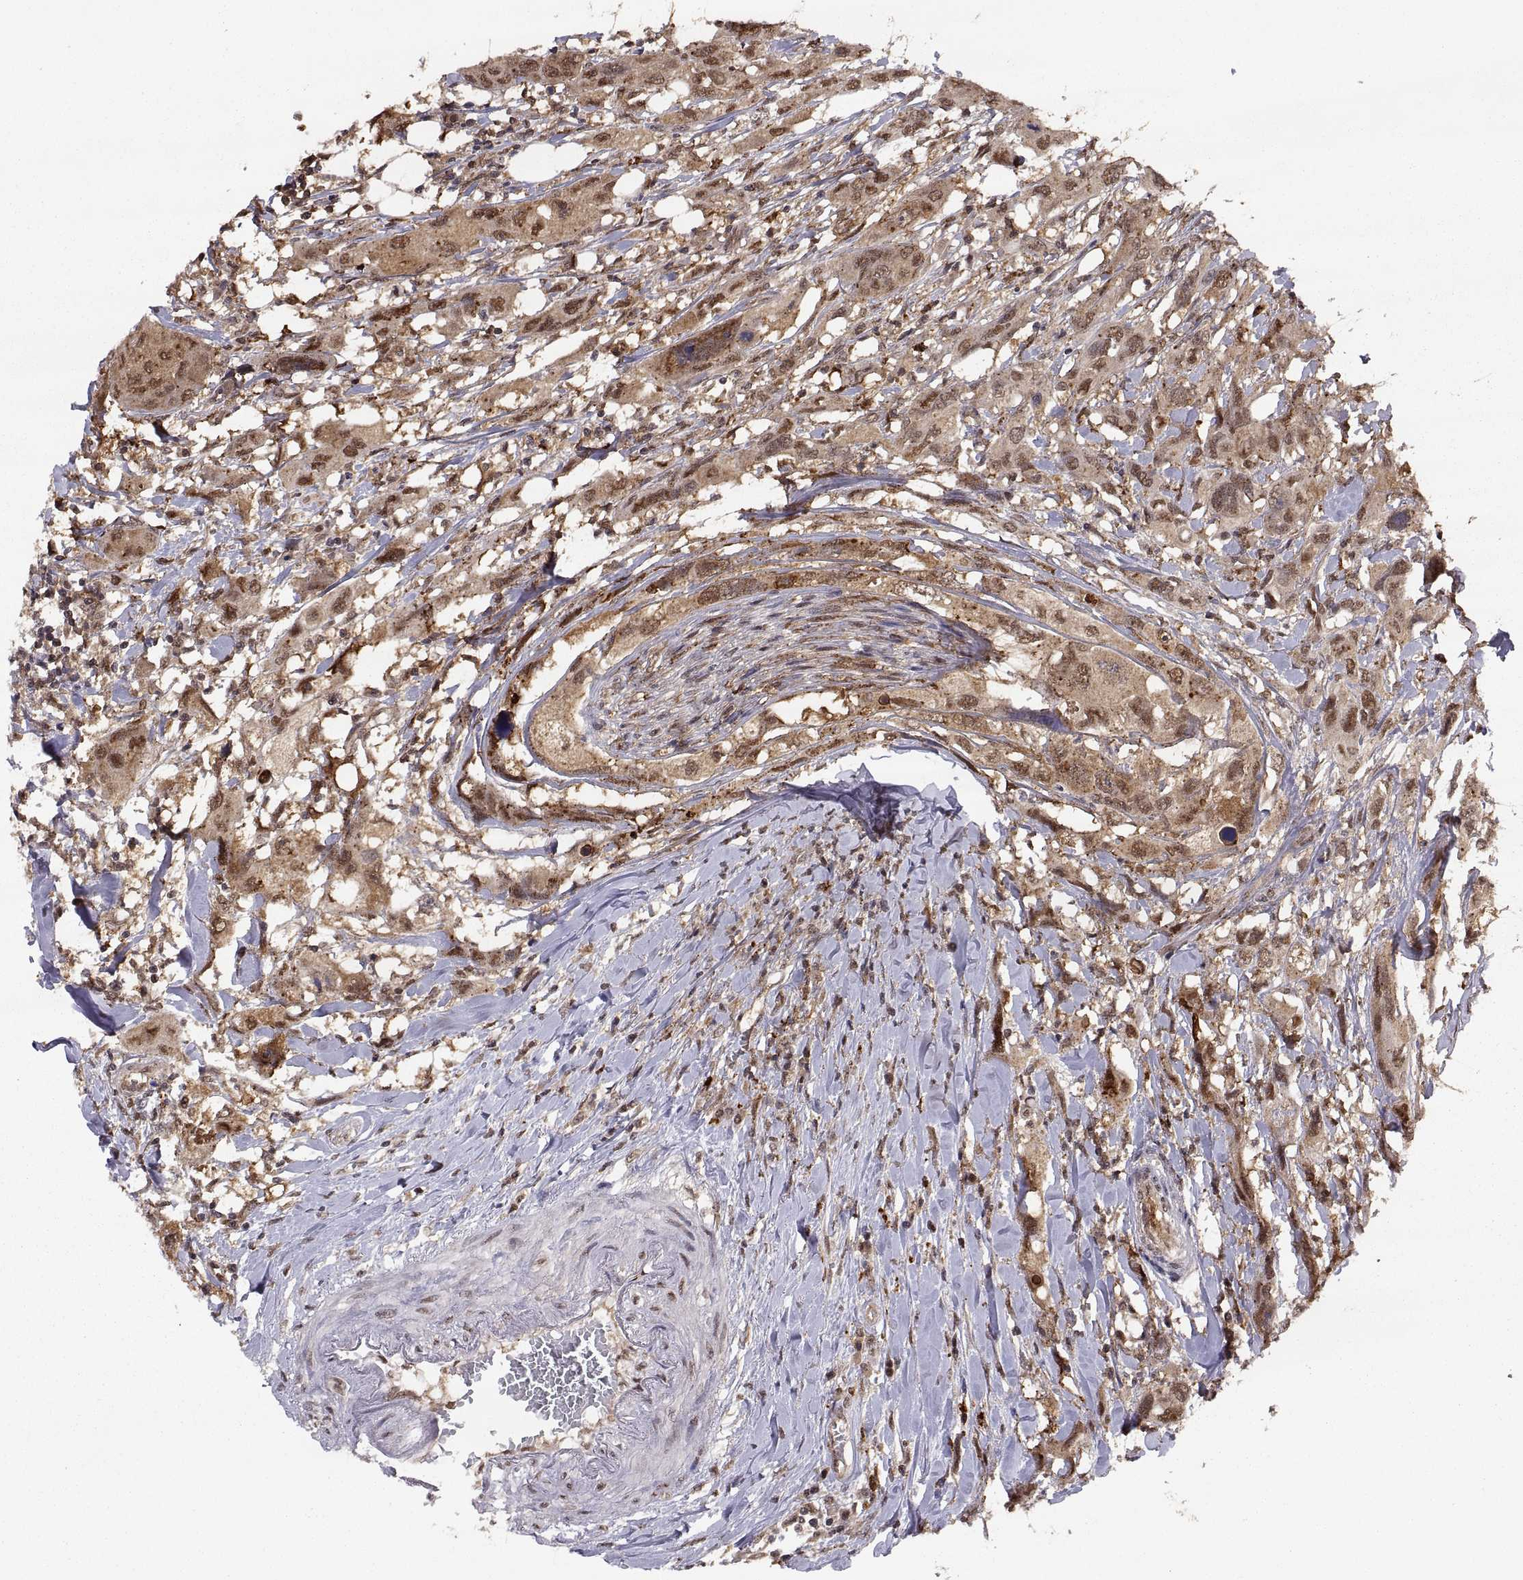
{"staining": {"intensity": "moderate", "quantity": ">75%", "location": "cytoplasmic/membranous,nuclear"}, "tissue": "urothelial cancer", "cell_type": "Tumor cells", "image_type": "cancer", "snomed": [{"axis": "morphology", "description": "Urothelial carcinoma, NOS"}, {"axis": "morphology", "description": "Urothelial carcinoma, High grade"}, {"axis": "topography", "description": "Urinary bladder"}], "caption": "Urothelial cancer was stained to show a protein in brown. There is medium levels of moderate cytoplasmic/membranous and nuclear staining in approximately >75% of tumor cells. (Brightfield microscopy of DAB IHC at high magnification).", "gene": "PSMC2", "patient": {"sex": "male", "age": 63}}